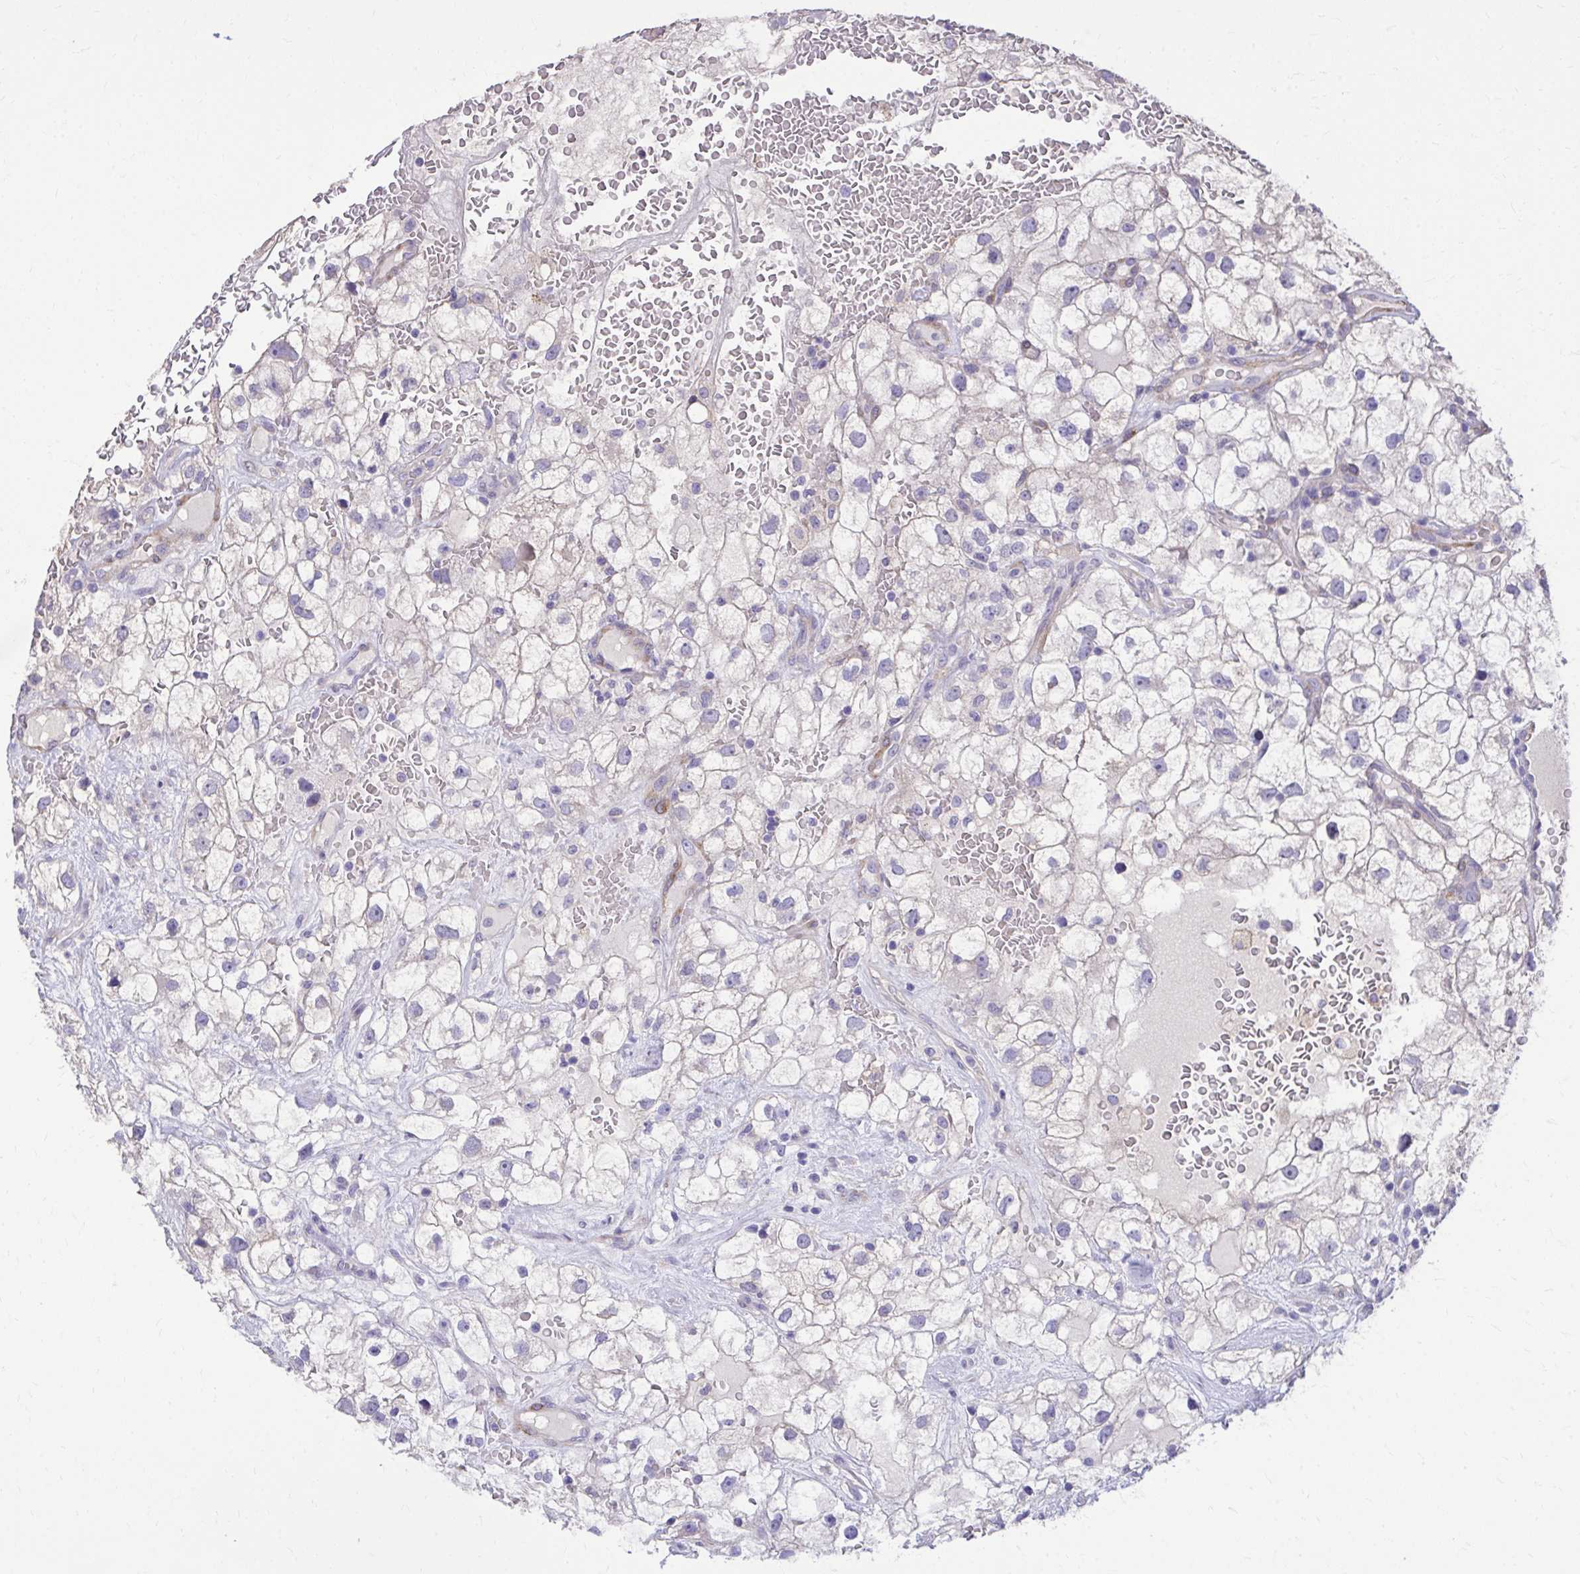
{"staining": {"intensity": "negative", "quantity": "none", "location": "none"}, "tissue": "renal cancer", "cell_type": "Tumor cells", "image_type": "cancer", "snomed": [{"axis": "morphology", "description": "Adenocarcinoma, NOS"}, {"axis": "topography", "description": "Kidney"}], "caption": "There is no significant expression in tumor cells of renal cancer (adenocarcinoma).", "gene": "EPB41L1", "patient": {"sex": "male", "age": 59}}